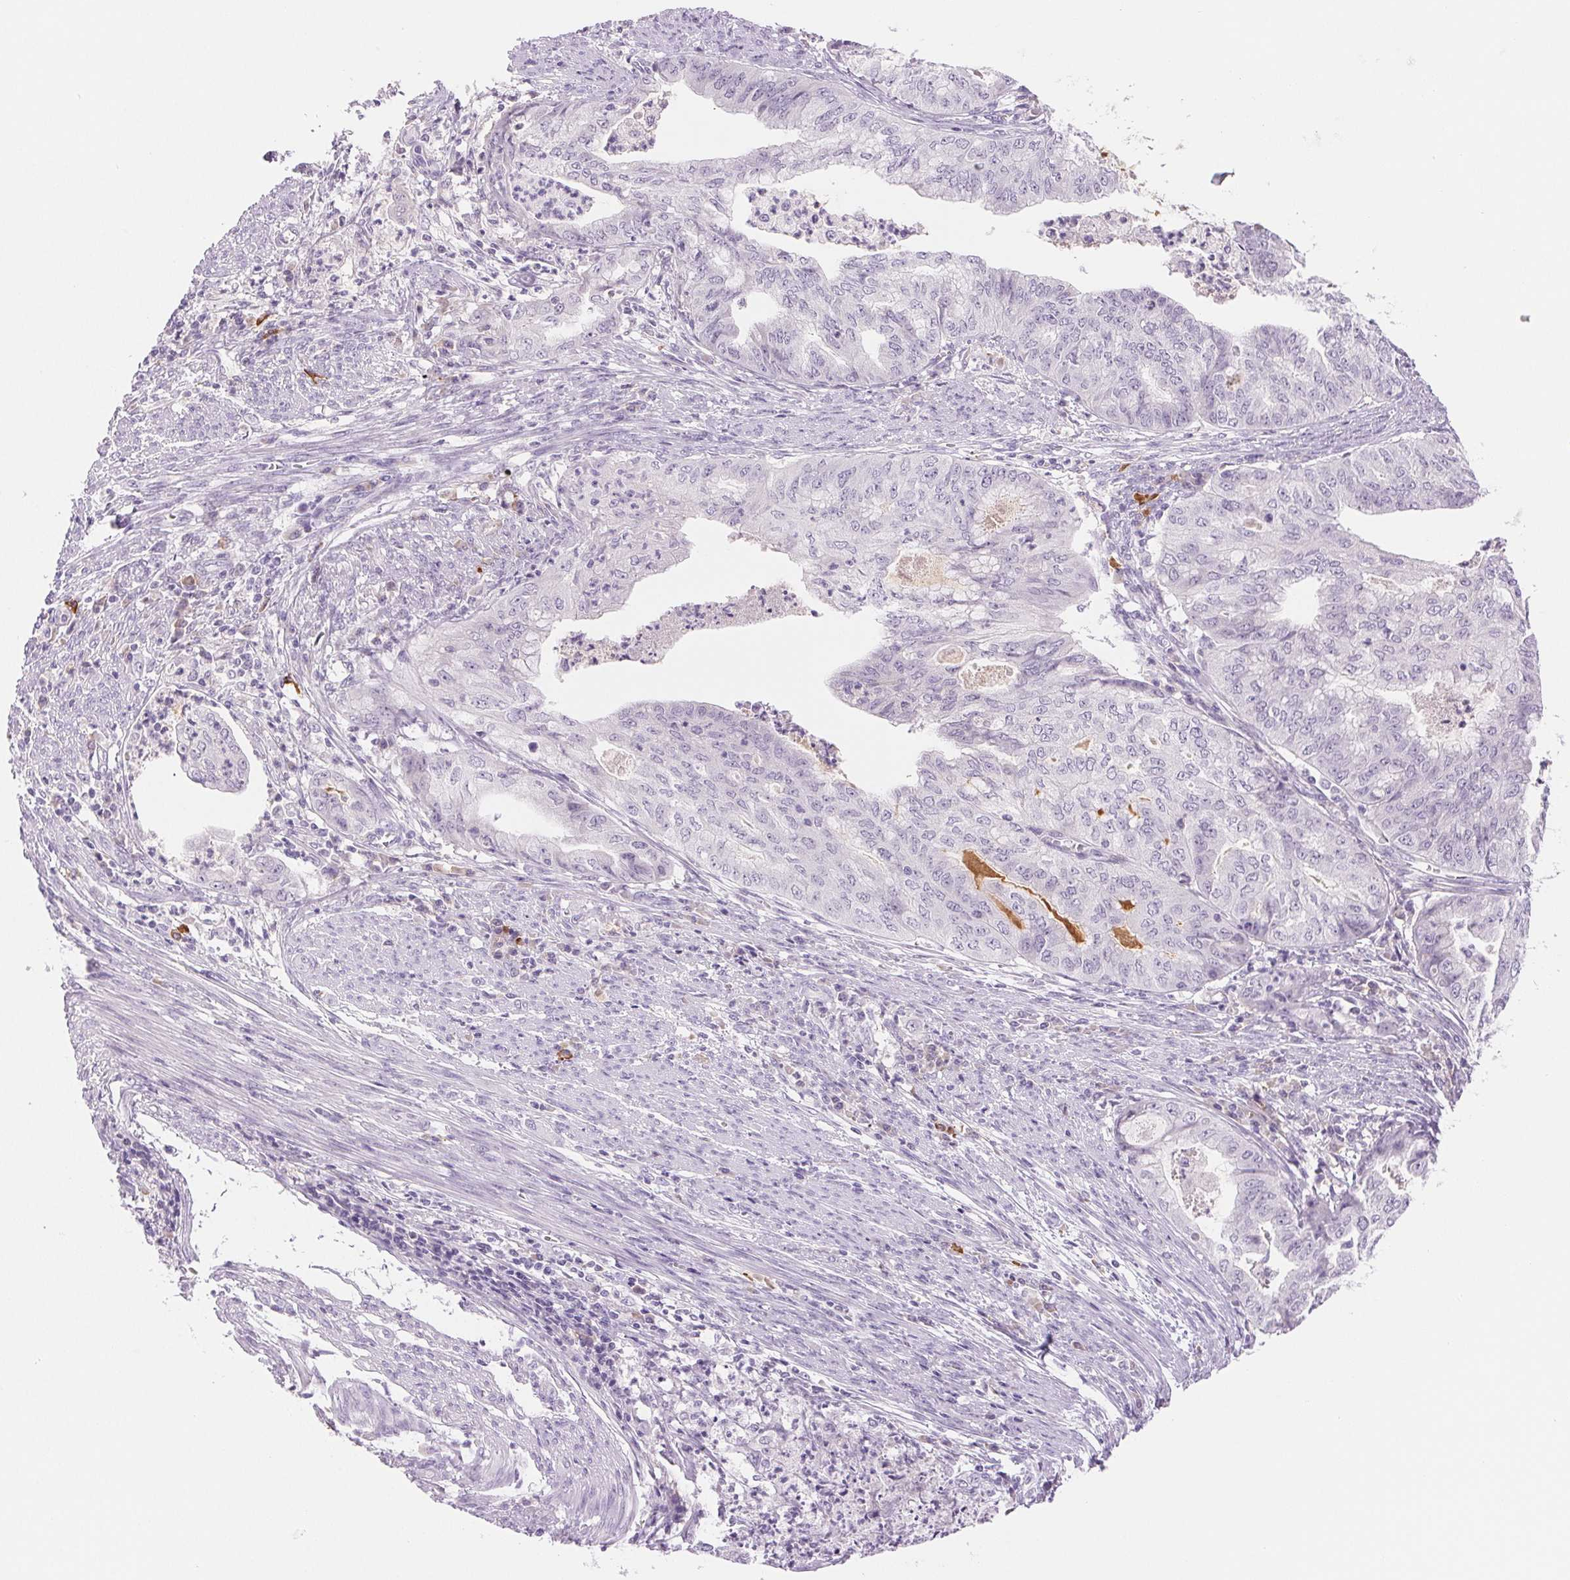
{"staining": {"intensity": "negative", "quantity": "none", "location": "none"}, "tissue": "endometrial cancer", "cell_type": "Tumor cells", "image_type": "cancer", "snomed": [{"axis": "morphology", "description": "Adenocarcinoma, NOS"}, {"axis": "topography", "description": "Endometrium"}], "caption": "DAB (3,3'-diaminobenzidine) immunohistochemical staining of adenocarcinoma (endometrial) shows no significant staining in tumor cells.", "gene": "IFIT1B", "patient": {"sex": "female", "age": 79}}